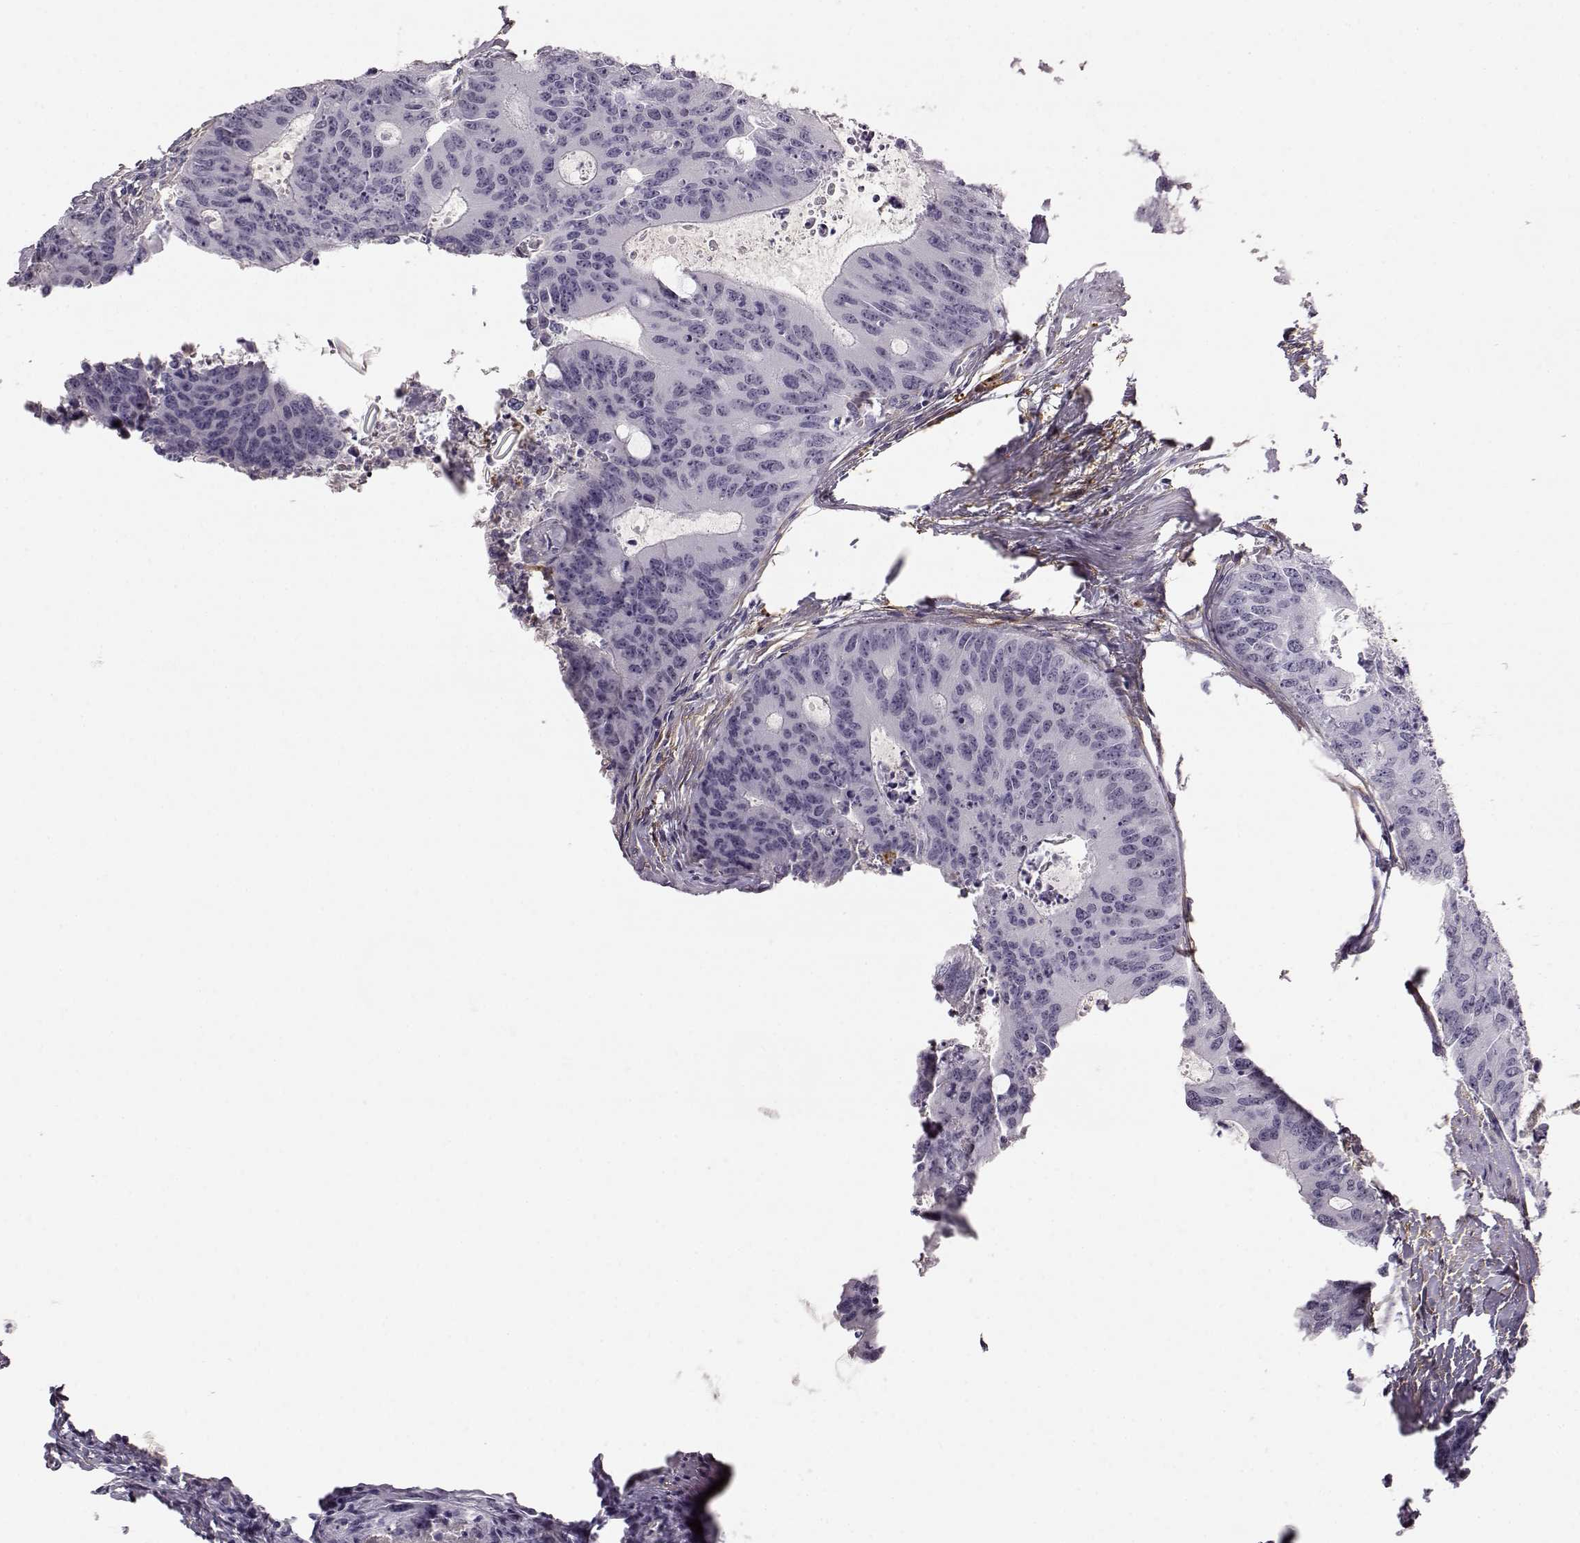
{"staining": {"intensity": "negative", "quantity": "none", "location": "none"}, "tissue": "colorectal cancer", "cell_type": "Tumor cells", "image_type": "cancer", "snomed": [{"axis": "morphology", "description": "Adenocarcinoma, NOS"}, {"axis": "topography", "description": "Colon"}], "caption": "This is a photomicrograph of immunohistochemistry staining of colorectal adenocarcinoma, which shows no staining in tumor cells. The staining is performed using DAB brown chromogen with nuclei counter-stained in using hematoxylin.", "gene": "TRIM69", "patient": {"sex": "male", "age": 67}}